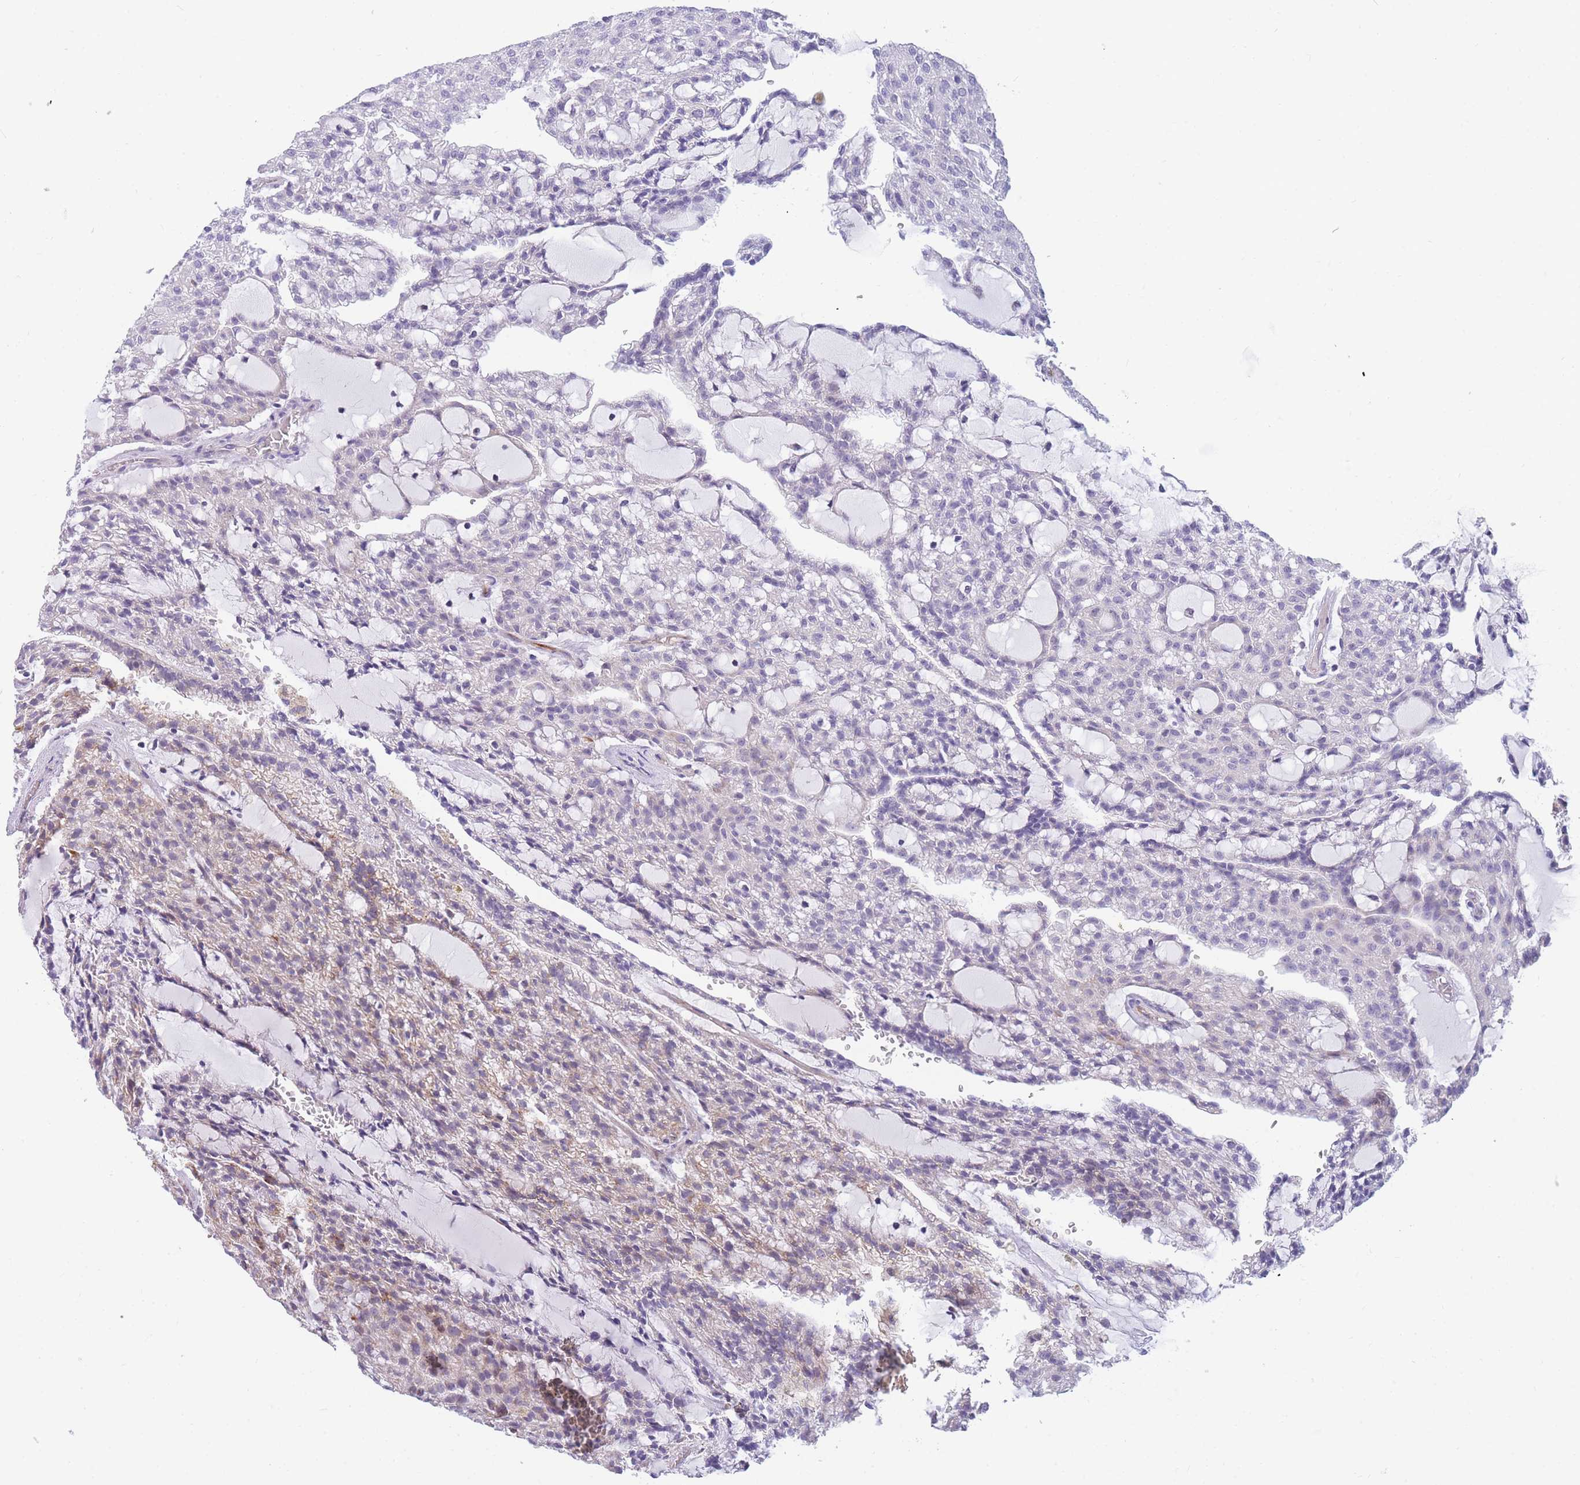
{"staining": {"intensity": "weak", "quantity": "<25%", "location": "cytoplasmic/membranous"}, "tissue": "renal cancer", "cell_type": "Tumor cells", "image_type": "cancer", "snomed": [{"axis": "morphology", "description": "Adenocarcinoma, NOS"}, {"axis": "topography", "description": "Kidney"}], "caption": "Renal cancer was stained to show a protein in brown. There is no significant expression in tumor cells.", "gene": "DDX49", "patient": {"sex": "male", "age": 63}}